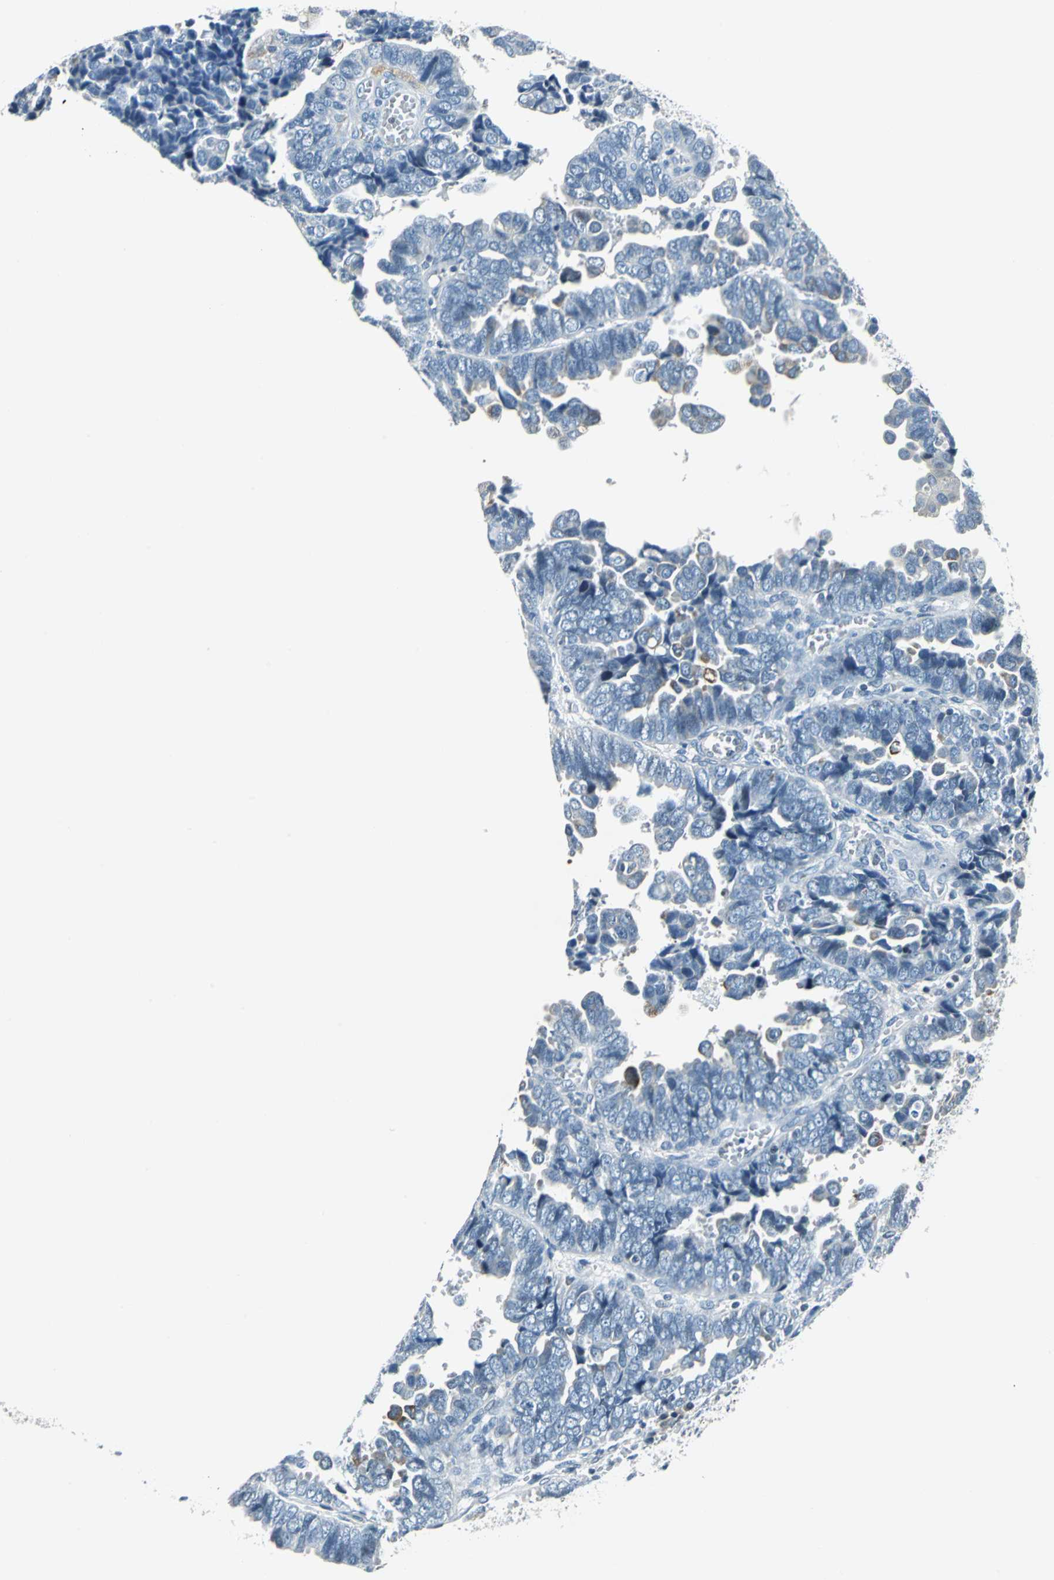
{"staining": {"intensity": "negative", "quantity": "none", "location": "none"}, "tissue": "endometrial cancer", "cell_type": "Tumor cells", "image_type": "cancer", "snomed": [{"axis": "morphology", "description": "Adenocarcinoma, NOS"}, {"axis": "topography", "description": "Endometrium"}], "caption": "This is an immunohistochemistry (IHC) micrograph of endometrial adenocarcinoma. There is no staining in tumor cells.", "gene": "HCFC2", "patient": {"sex": "female", "age": 75}}